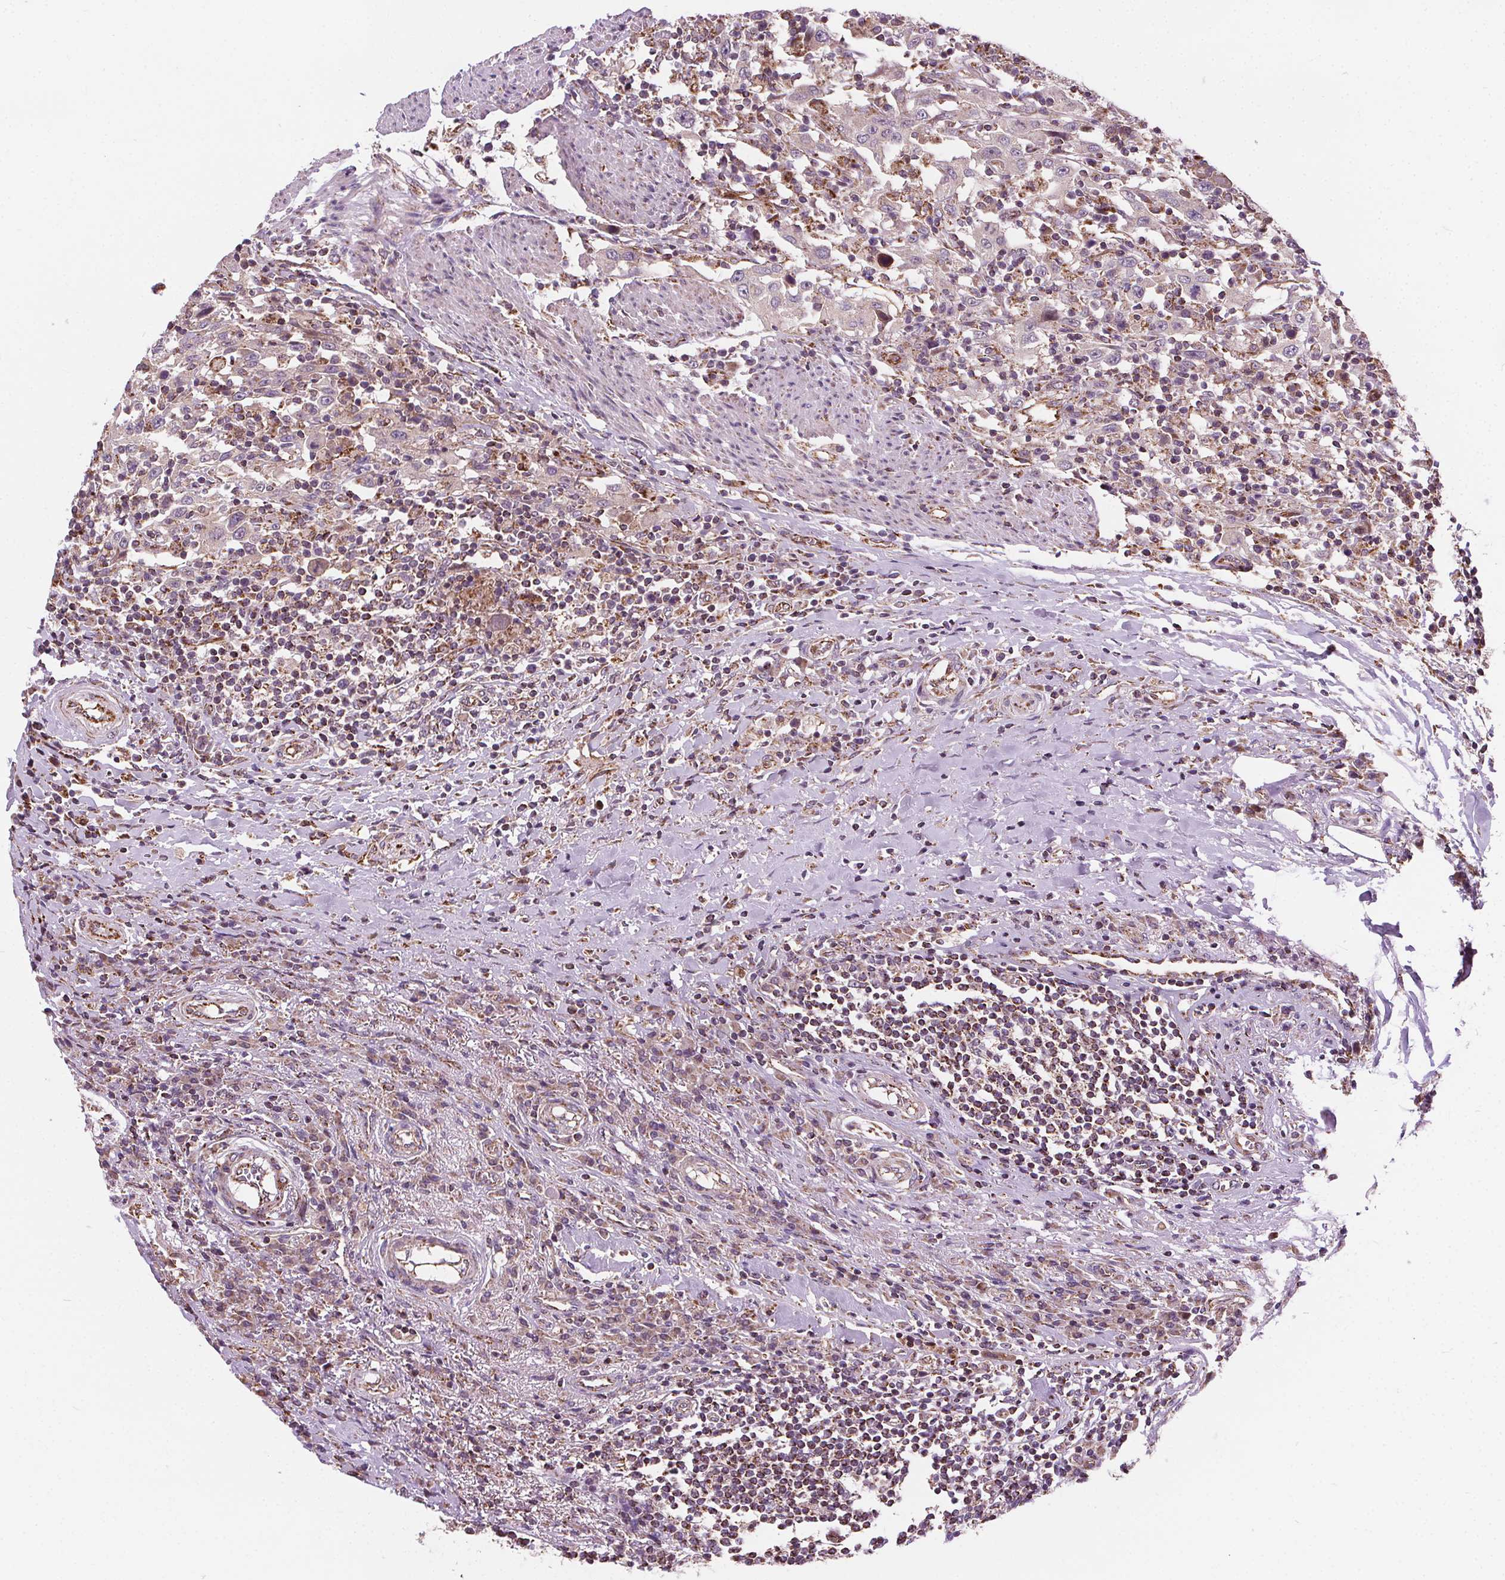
{"staining": {"intensity": "negative", "quantity": "none", "location": "none"}, "tissue": "urothelial cancer", "cell_type": "Tumor cells", "image_type": "cancer", "snomed": [{"axis": "morphology", "description": "Urothelial carcinoma, High grade"}, {"axis": "topography", "description": "Urinary bladder"}], "caption": "Image shows no protein expression in tumor cells of urothelial cancer tissue.", "gene": "GOLT1B", "patient": {"sex": "male", "age": 61}}